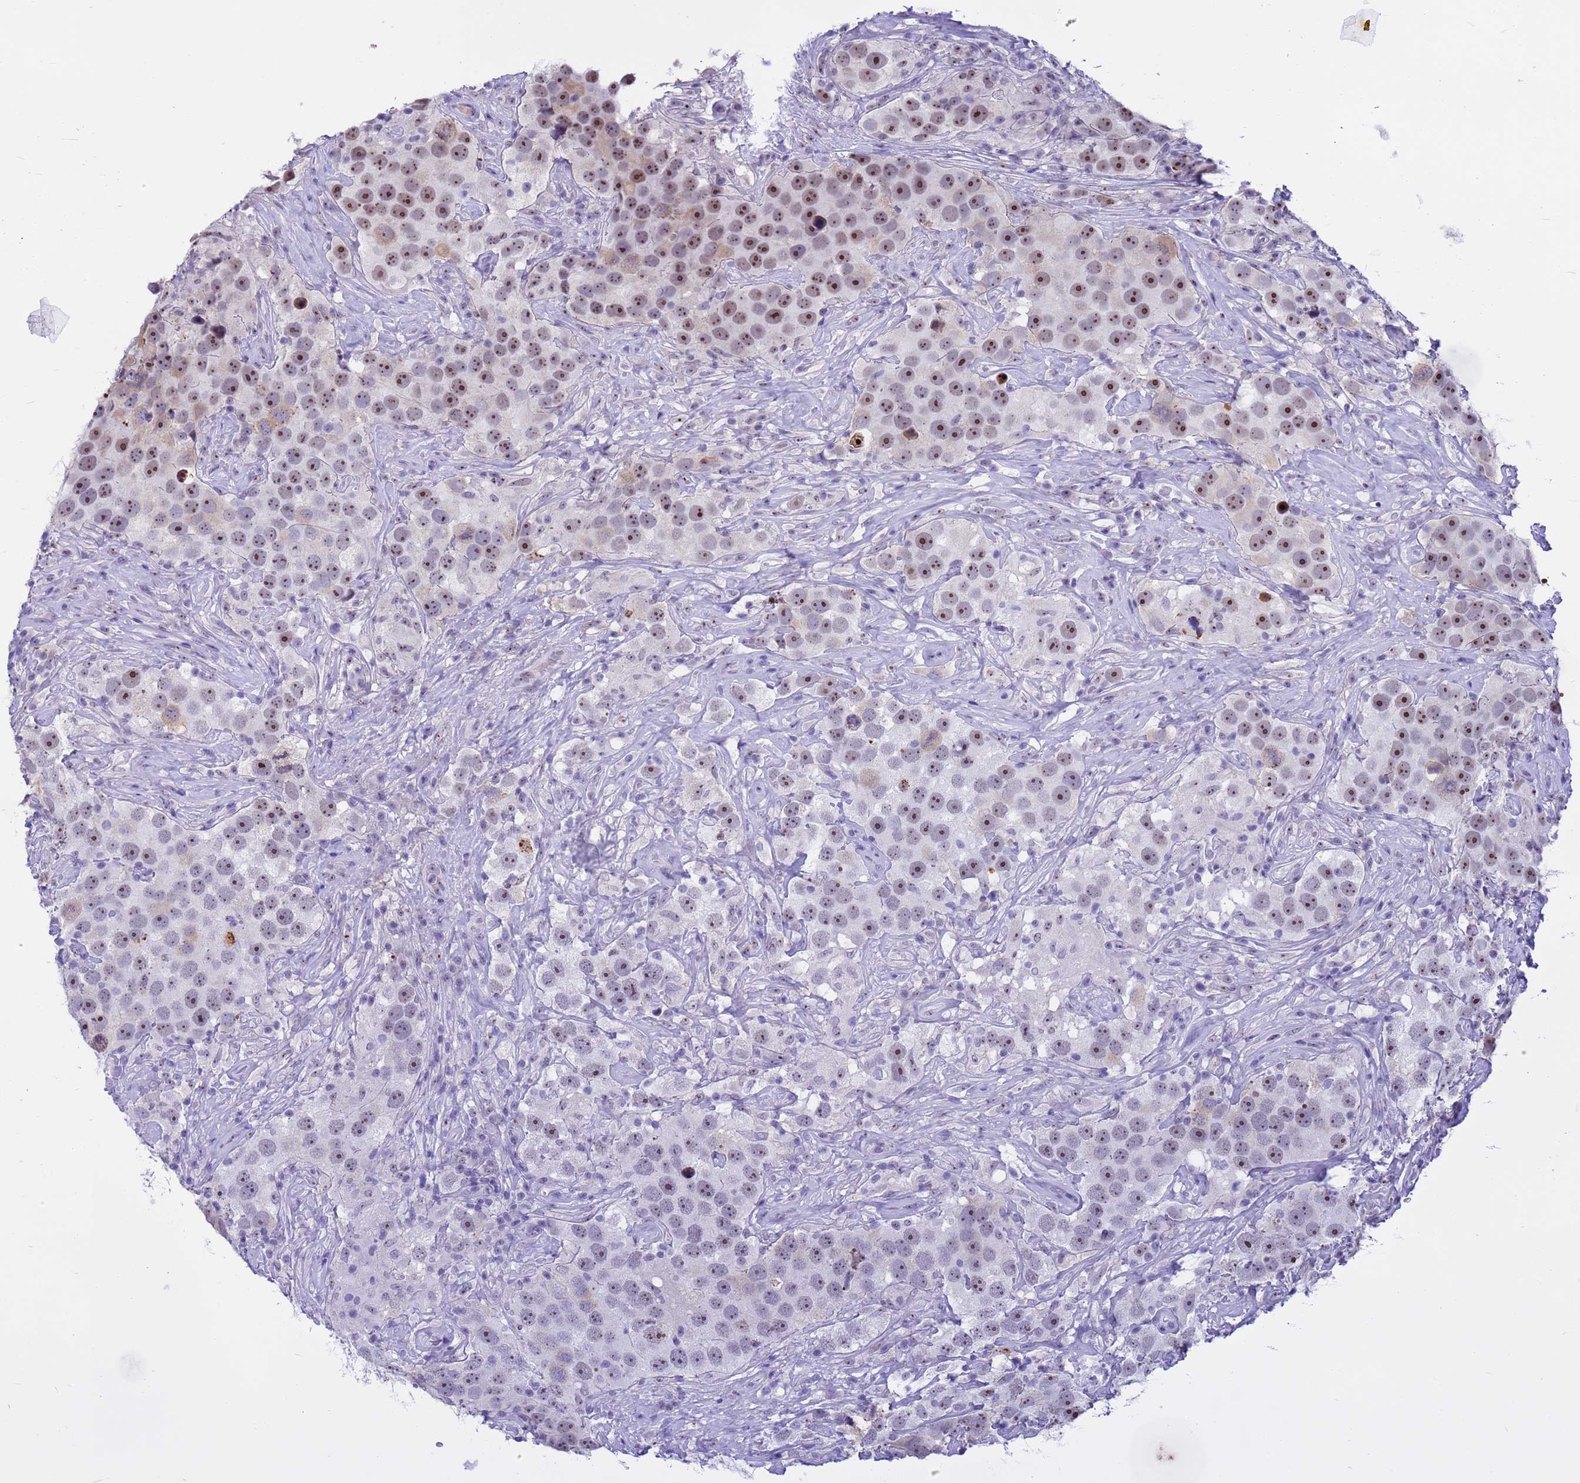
{"staining": {"intensity": "moderate", "quantity": ">75%", "location": "nuclear"}, "tissue": "testis cancer", "cell_type": "Tumor cells", "image_type": "cancer", "snomed": [{"axis": "morphology", "description": "Seminoma, NOS"}, {"axis": "topography", "description": "Testis"}], "caption": "Protein staining of testis cancer (seminoma) tissue shows moderate nuclear staining in about >75% of tumor cells.", "gene": "DMRTC2", "patient": {"sex": "male", "age": 49}}